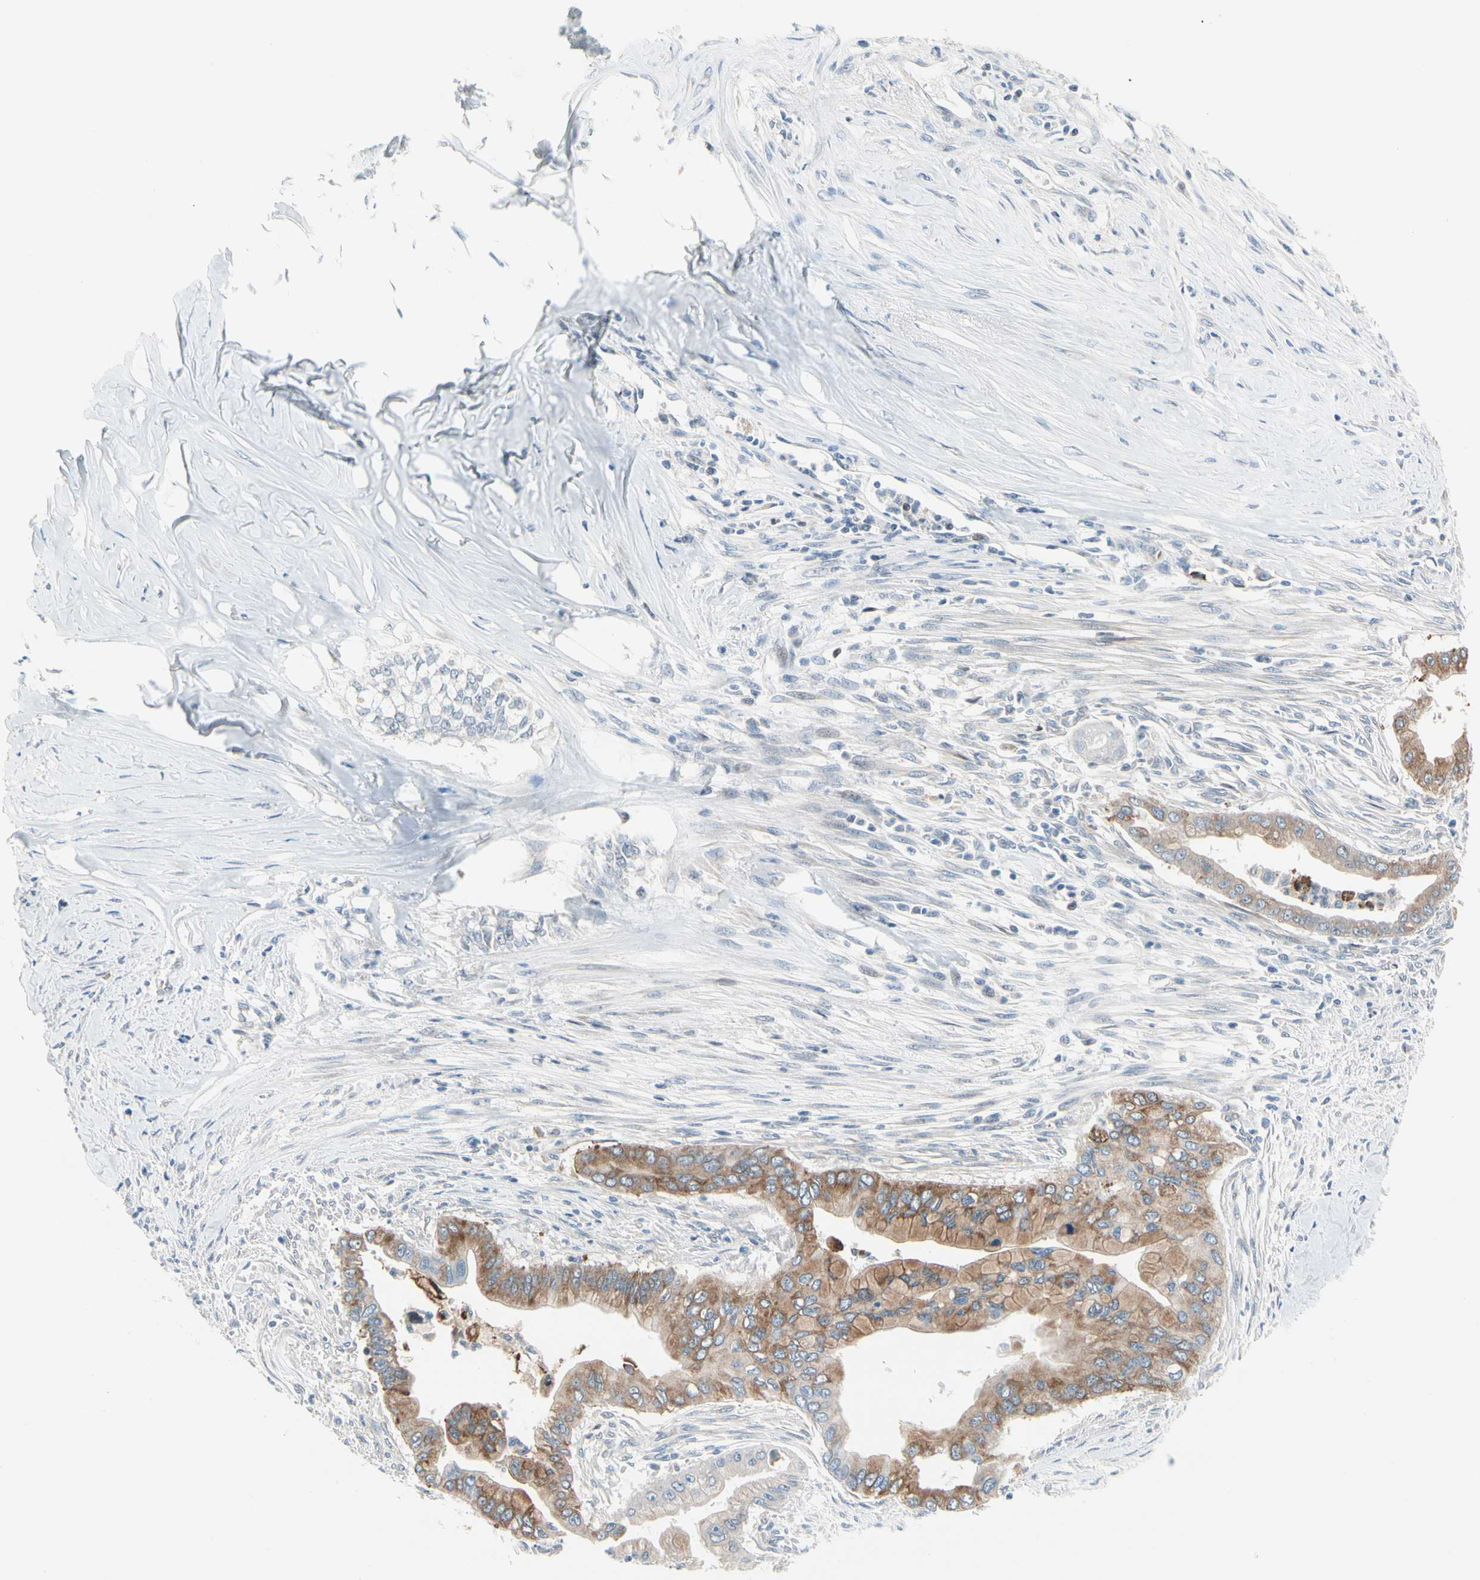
{"staining": {"intensity": "moderate", "quantity": ">75%", "location": "cytoplasmic/membranous"}, "tissue": "pancreatic cancer", "cell_type": "Tumor cells", "image_type": "cancer", "snomed": [{"axis": "morphology", "description": "Adenocarcinoma, NOS"}, {"axis": "topography", "description": "Pancreas"}], "caption": "Pancreatic adenocarcinoma stained with a protein marker displays moderate staining in tumor cells.", "gene": "CFAP36", "patient": {"sex": "male", "age": 59}}